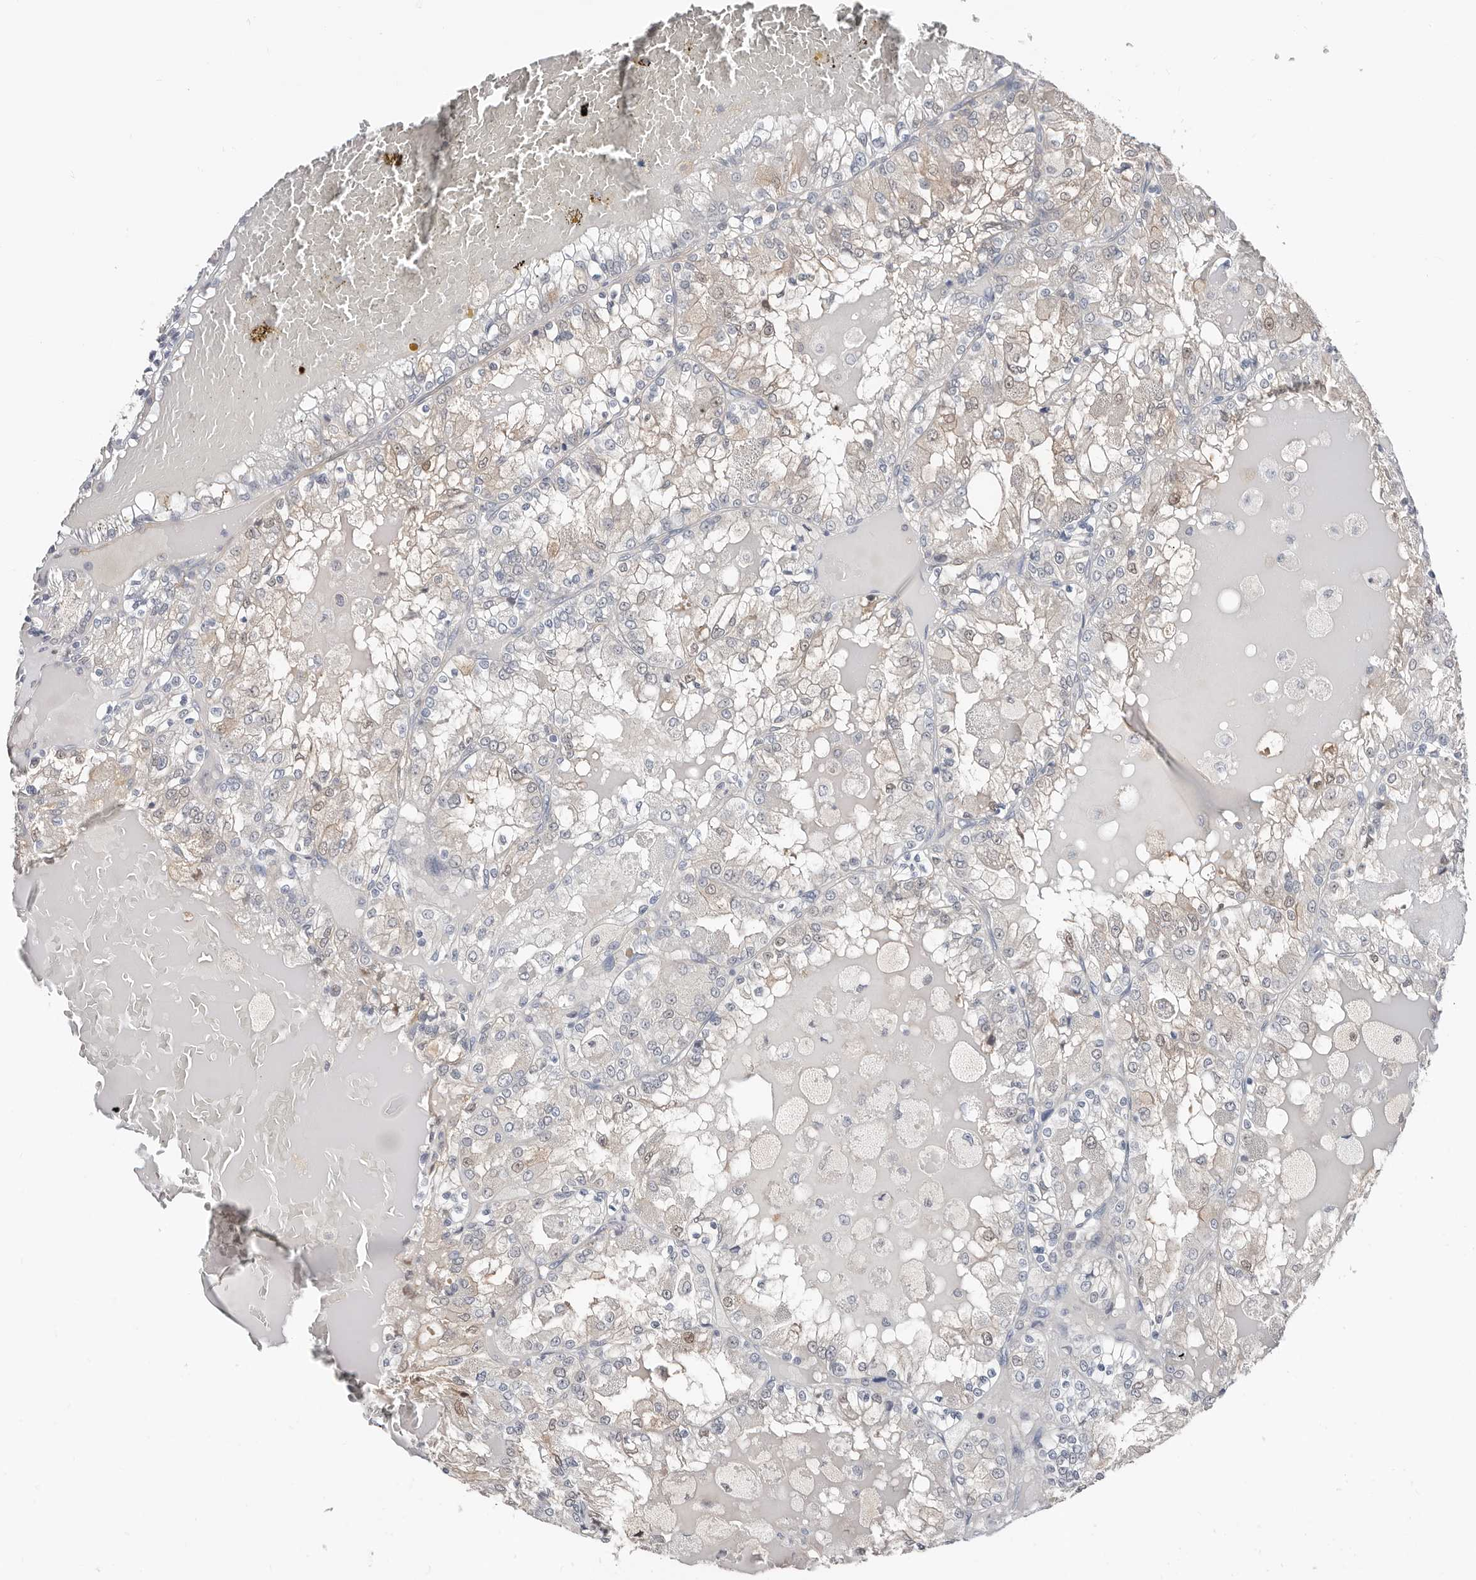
{"staining": {"intensity": "negative", "quantity": "none", "location": "none"}, "tissue": "renal cancer", "cell_type": "Tumor cells", "image_type": "cancer", "snomed": [{"axis": "morphology", "description": "Adenocarcinoma, NOS"}, {"axis": "topography", "description": "Kidney"}], "caption": "Immunohistochemistry micrograph of neoplastic tissue: renal cancer stained with DAB demonstrates no significant protein expression in tumor cells. (Immunohistochemistry (ihc), brightfield microscopy, high magnification).", "gene": "ASRGL1", "patient": {"sex": "female", "age": 56}}